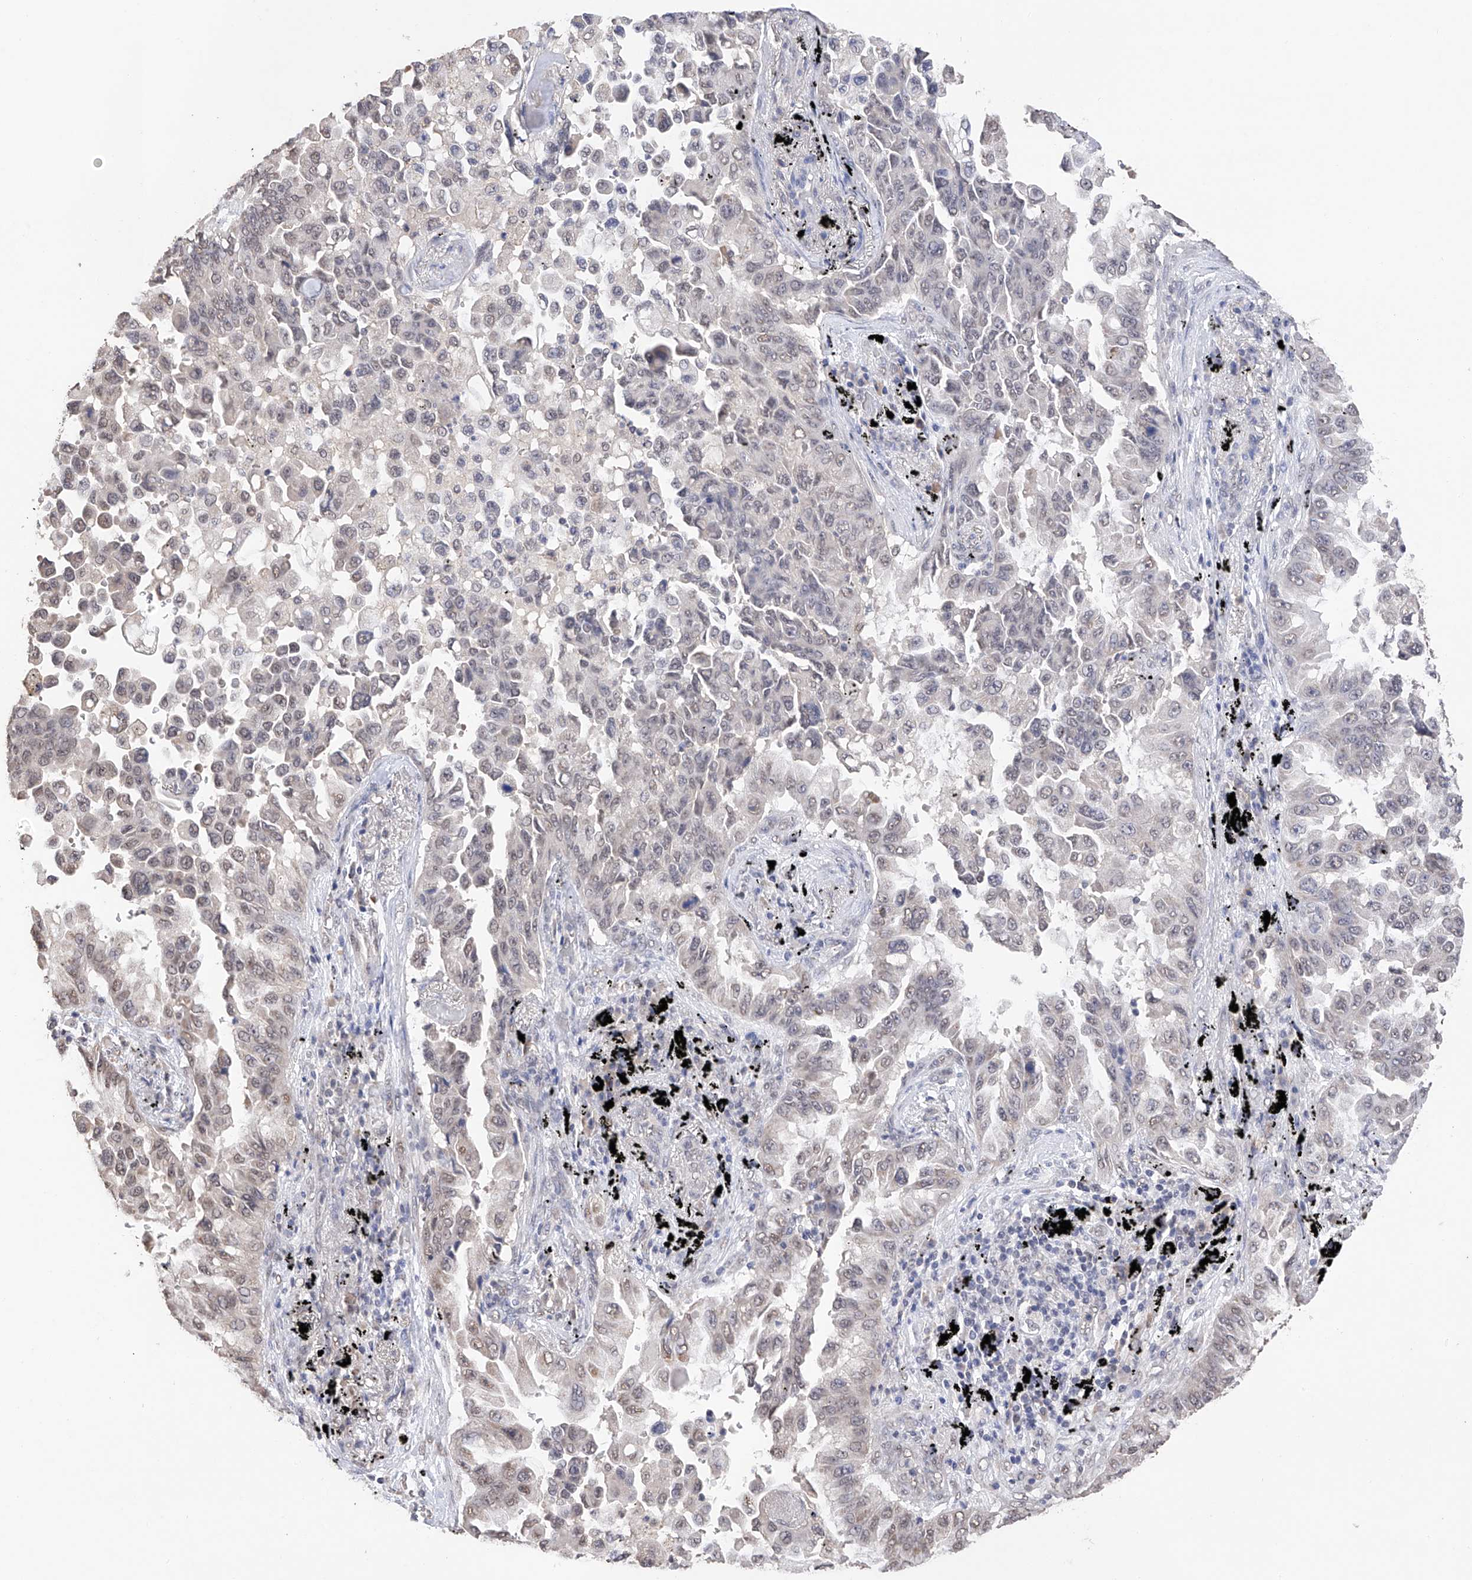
{"staining": {"intensity": "weak", "quantity": "<25%", "location": "nuclear"}, "tissue": "lung cancer", "cell_type": "Tumor cells", "image_type": "cancer", "snomed": [{"axis": "morphology", "description": "Adenocarcinoma, NOS"}, {"axis": "topography", "description": "Lung"}], "caption": "Human lung cancer (adenocarcinoma) stained for a protein using immunohistochemistry exhibits no staining in tumor cells.", "gene": "DMAP1", "patient": {"sex": "female", "age": 67}}